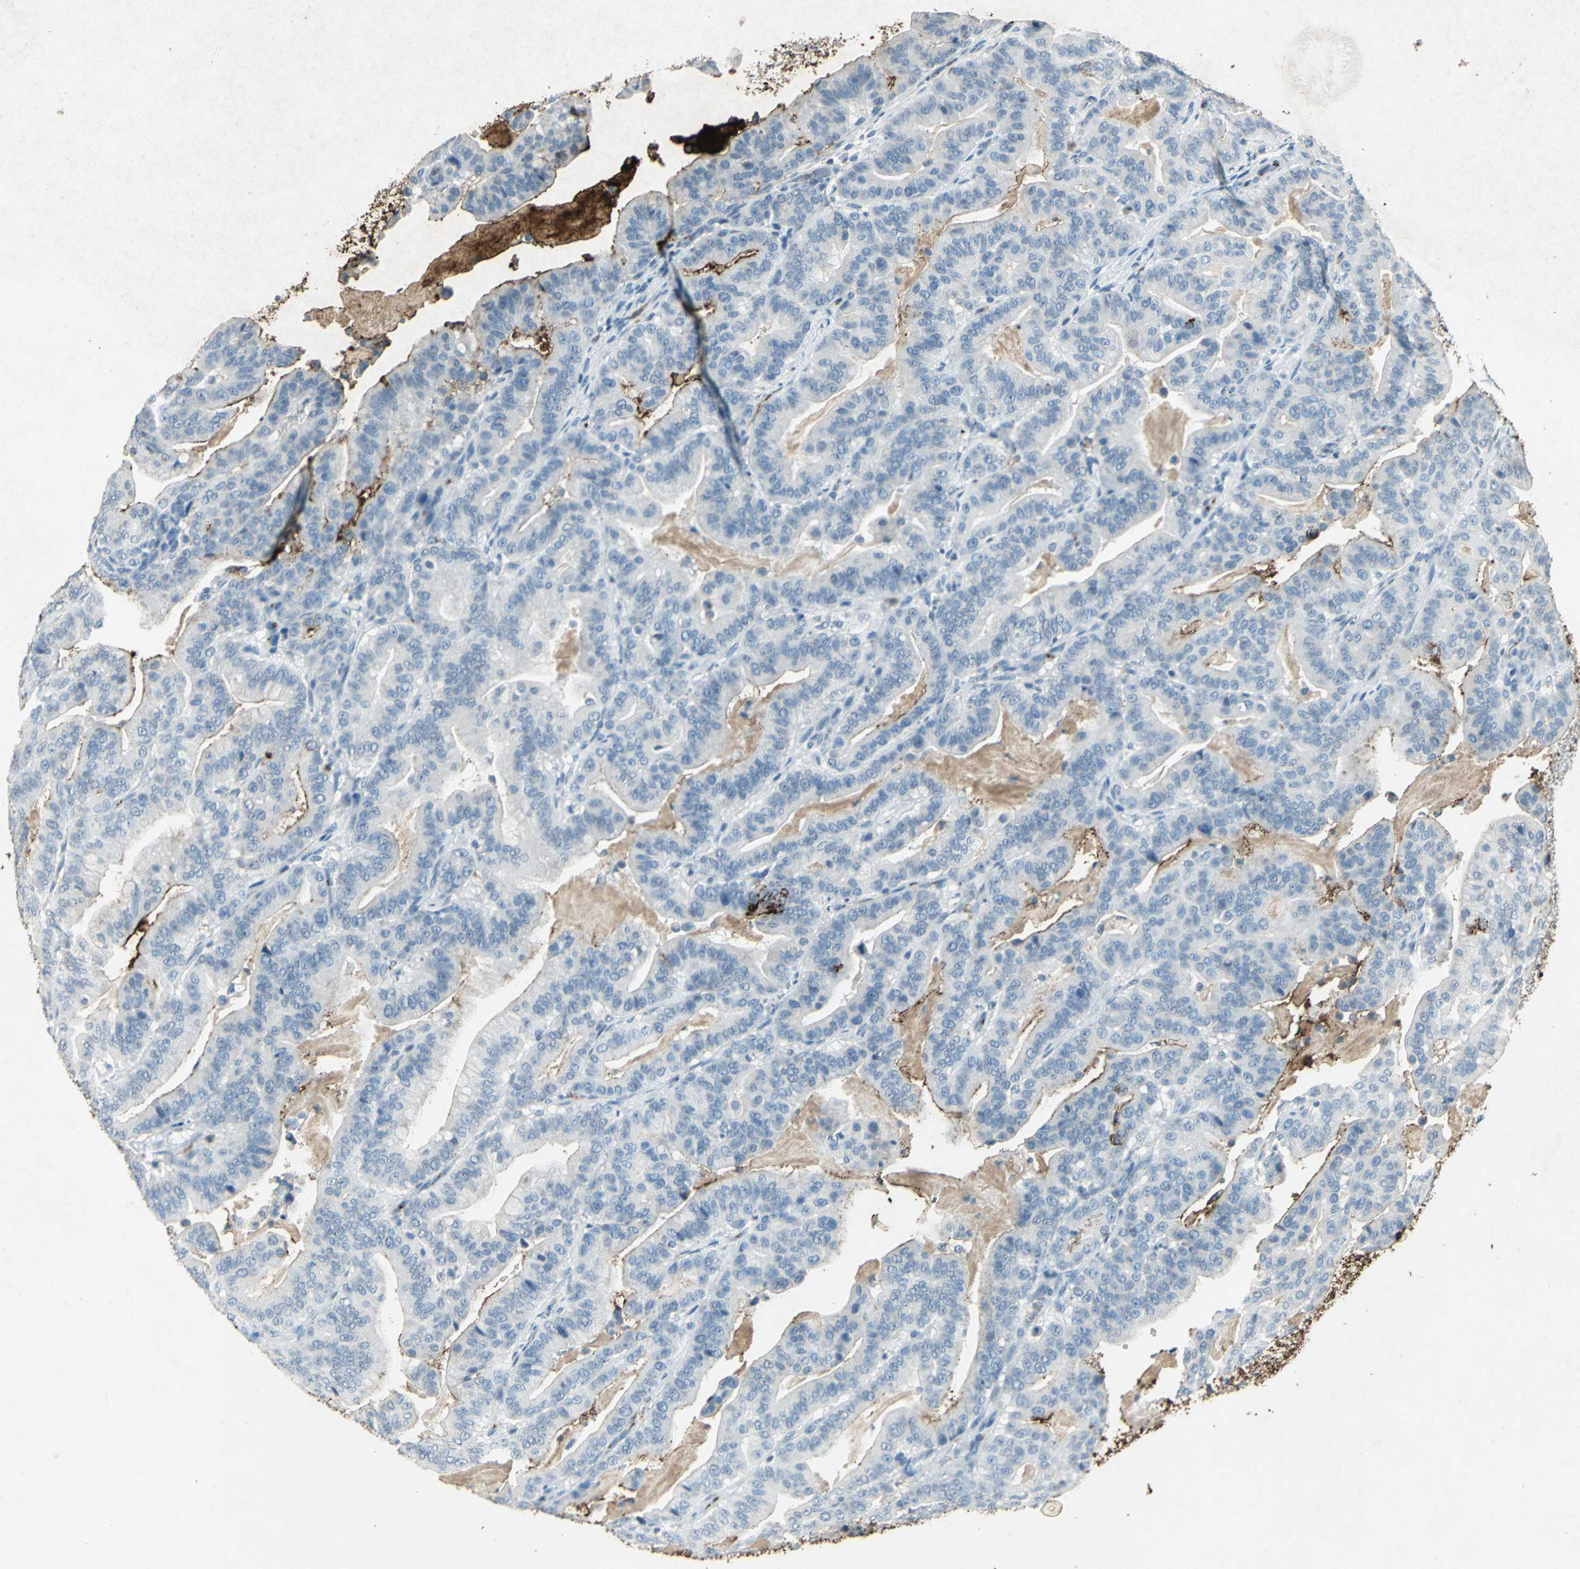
{"staining": {"intensity": "negative", "quantity": "none", "location": "none"}, "tissue": "pancreatic cancer", "cell_type": "Tumor cells", "image_type": "cancer", "snomed": [{"axis": "morphology", "description": "Adenocarcinoma, NOS"}, {"axis": "topography", "description": "Pancreas"}], "caption": "Tumor cells are negative for brown protein staining in pancreatic cancer.", "gene": "CAMK2B", "patient": {"sex": "male", "age": 63}}